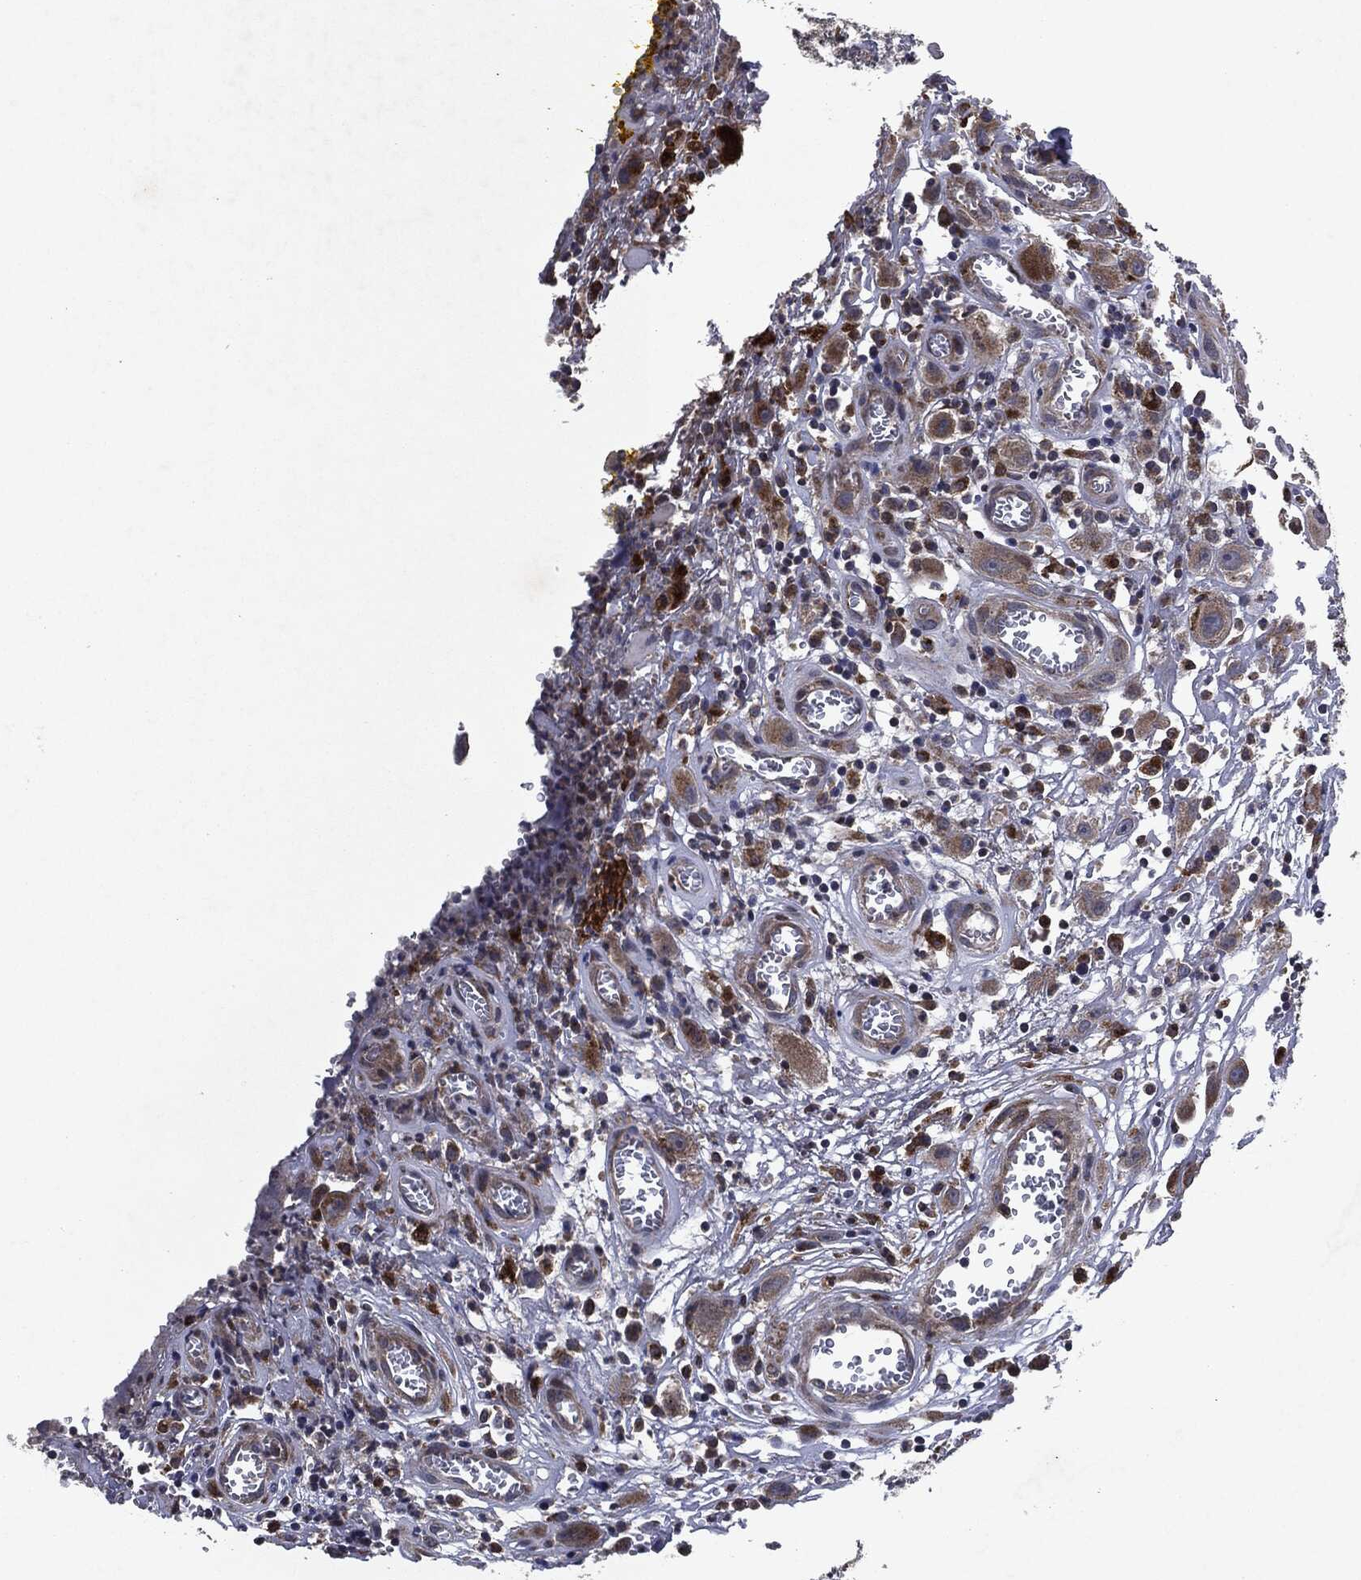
{"staining": {"intensity": "weak", "quantity": "<25%", "location": "cytoplasmic/membranous"}, "tissue": "head and neck cancer", "cell_type": "Tumor cells", "image_type": "cancer", "snomed": [{"axis": "morphology", "description": "Squamous cell carcinoma, NOS"}, {"axis": "morphology", "description": "Squamous cell carcinoma, metastatic, NOS"}, {"axis": "topography", "description": "Oral tissue"}, {"axis": "topography", "description": "Head-Neck"}], "caption": "Tumor cells are negative for protein expression in human head and neck cancer.", "gene": "SLC31A2", "patient": {"sex": "female", "age": 85}}